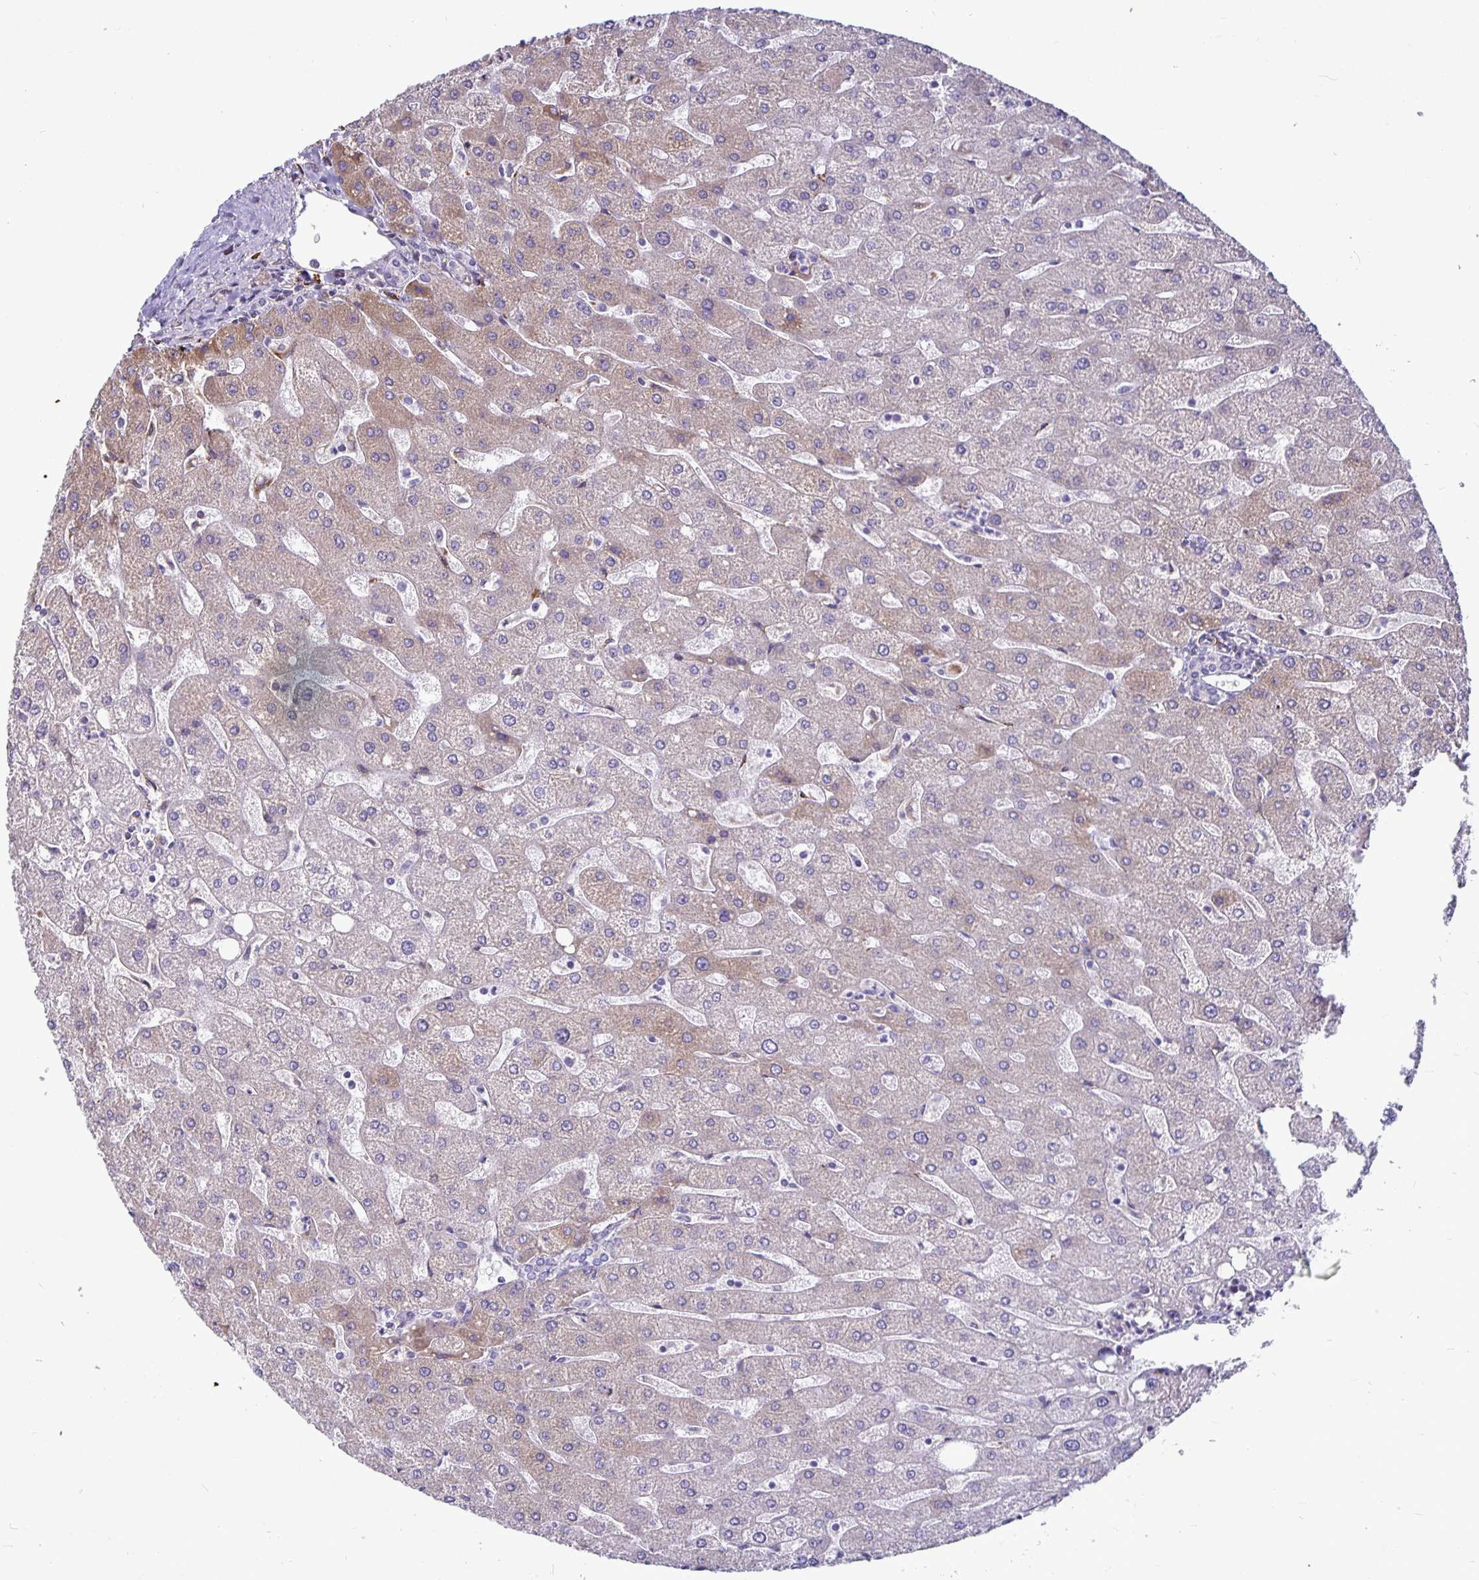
{"staining": {"intensity": "negative", "quantity": "none", "location": "none"}, "tissue": "liver", "cell_type": "Cholangiocytes", "image_type": "normal", "snomed": [{"axis": "morphology", "description": "Normal tissue, NOS"}, {"axis": "topography", "description": "Liver"}], "caption": "A high-resolution histopathology image shows IHC staining of normal liver, which demonstrates no significant expression in cholangiocytes. (Immunohistochemistry, brightfield microscopy, high magnification).", "gene": "P4HA2", "patient": {"sex": "male", "age": 67}}